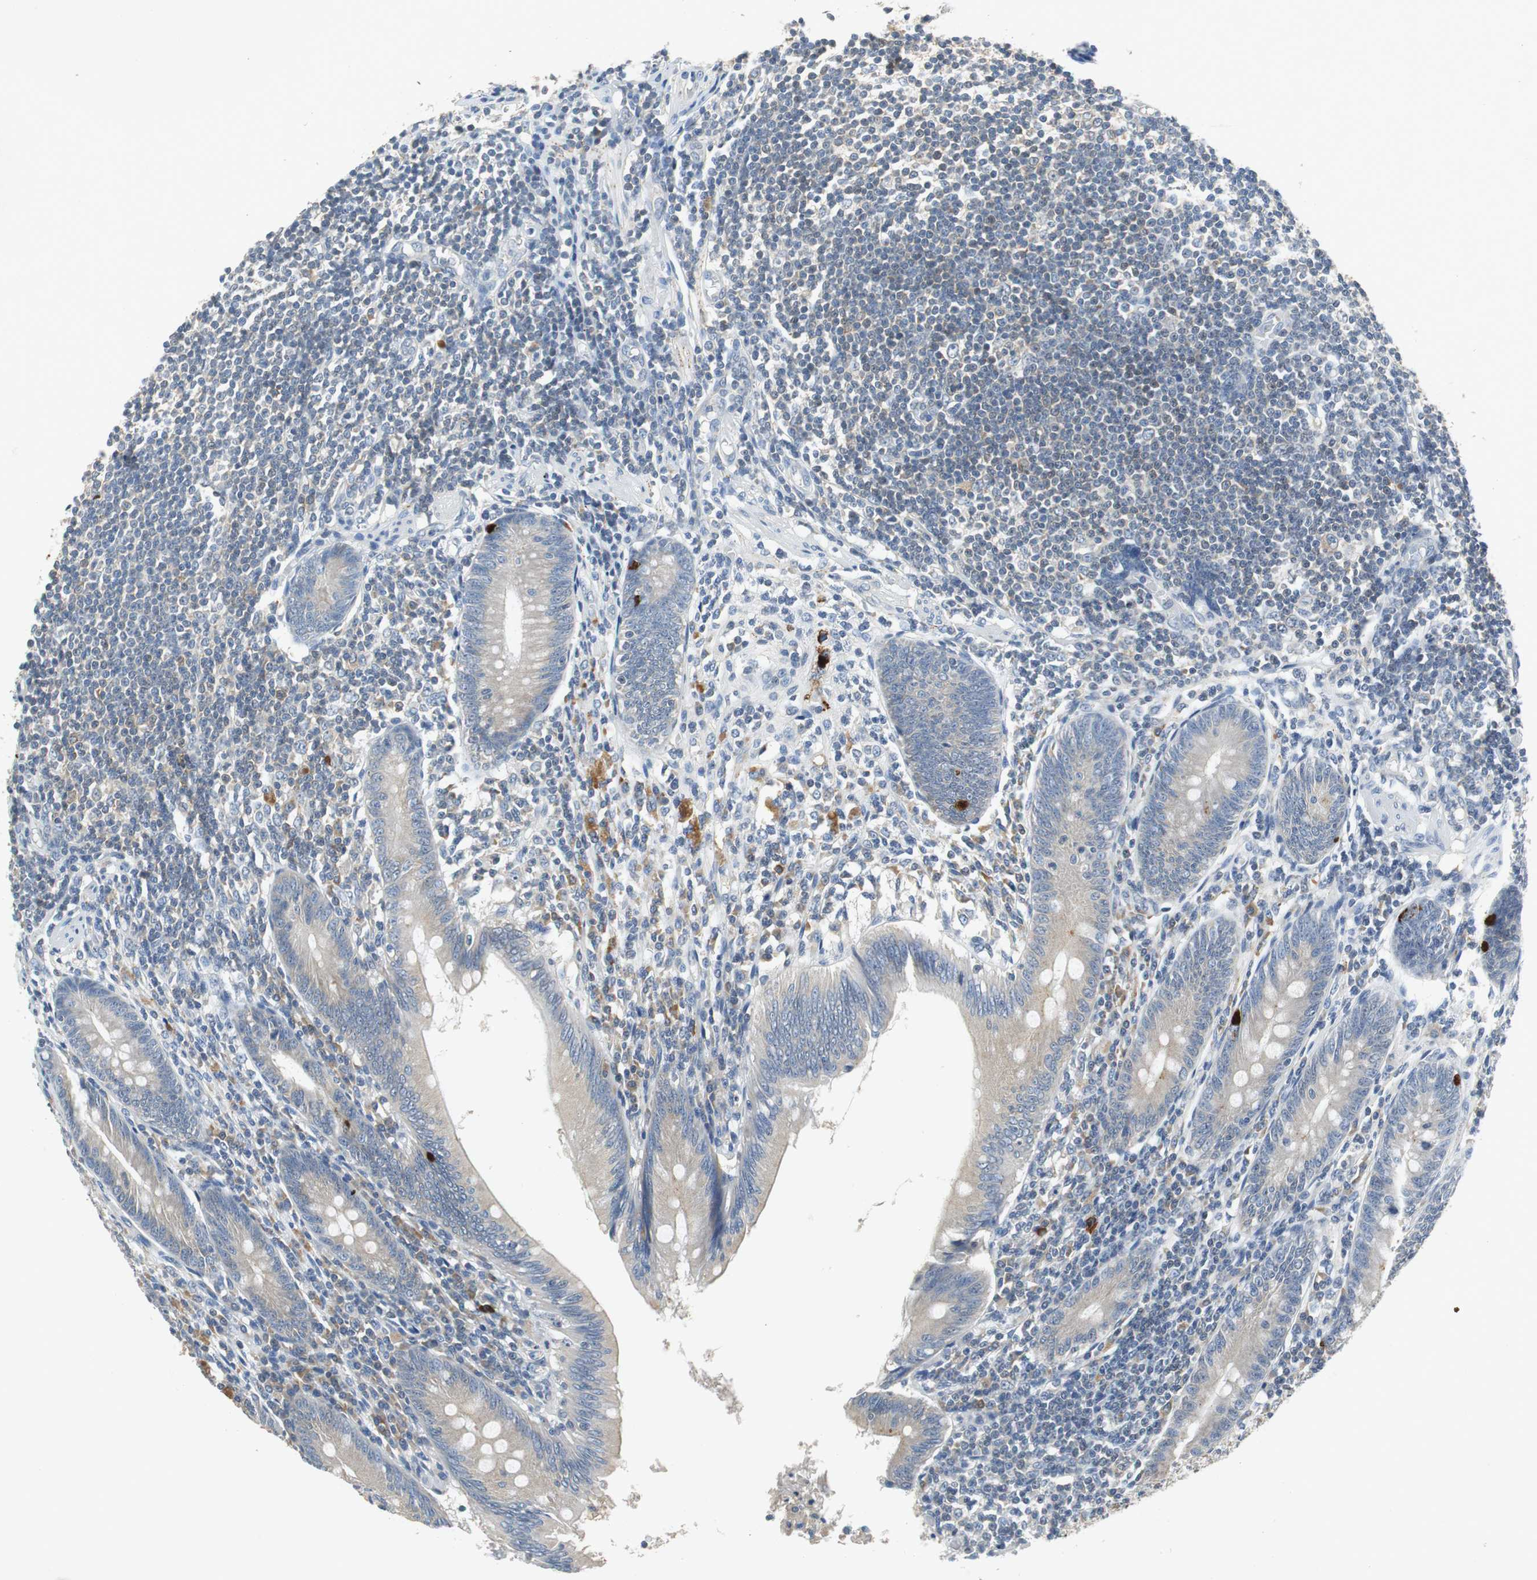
{"staining": {"intensity": "weak", "quantity": ">75%", "location": "cytoplasmic/membranous"}, "tissue": "appendix", "cell_type": "Glandular cells", "image_type": "normal", "snomed": [{"axis": "morphology", "description": "Normal tissue, NOS"}, {"axis": "morphology", "description": "Inflammation, NOS"}, {"axis": "topography", "description": "Appendix"}], "caption": "Unremarkable appendix was stained to show a protein in brown. There is low levels of weak cytoplasmic/membranous staining in about >75% of glandular cells.", "gene": "GLCCI1", "patient": {"sex": "male", "age": 46}}